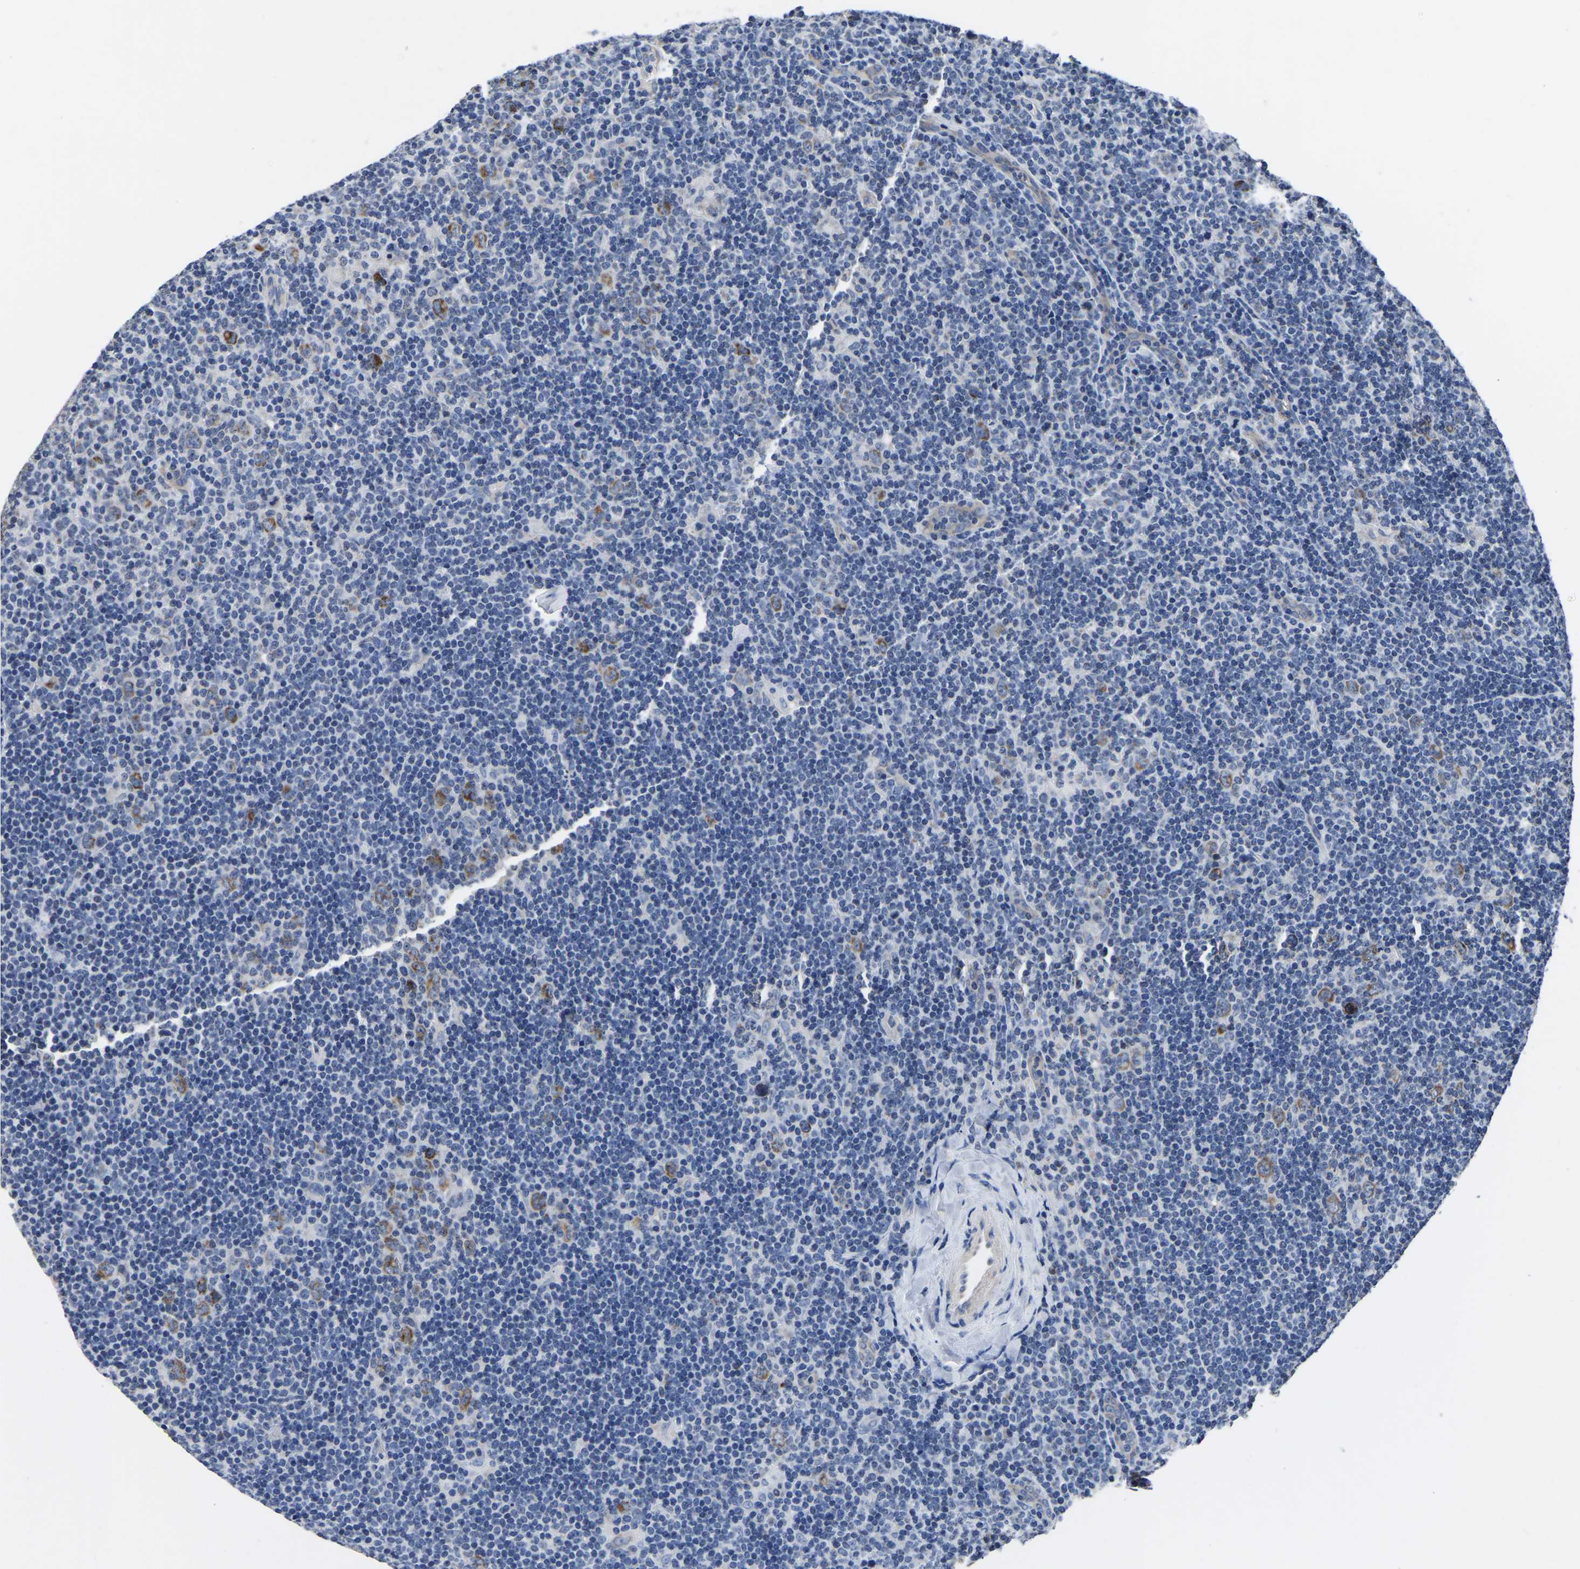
{"staining": {"intensity": "moderate", "quantity": ">75%", "location": "cytoplasmic/membranous"}, "tissue": "lymphoma", "cell_type": "Tumor cells", "image_type": "cancer", "snomed": [{"axis": "morphology", "description": "Hodgkin's disease, NOS"}, {"axis": "topography", "description": "Lymph node"}], "caption": "Protein staining by IHC shows moderate cytoplasmic/membranous expression in about >75% of tumor cells in Hodgkin's disease.", "gene": "FGD5", "patient": {"sex": "female", "age": 57}}